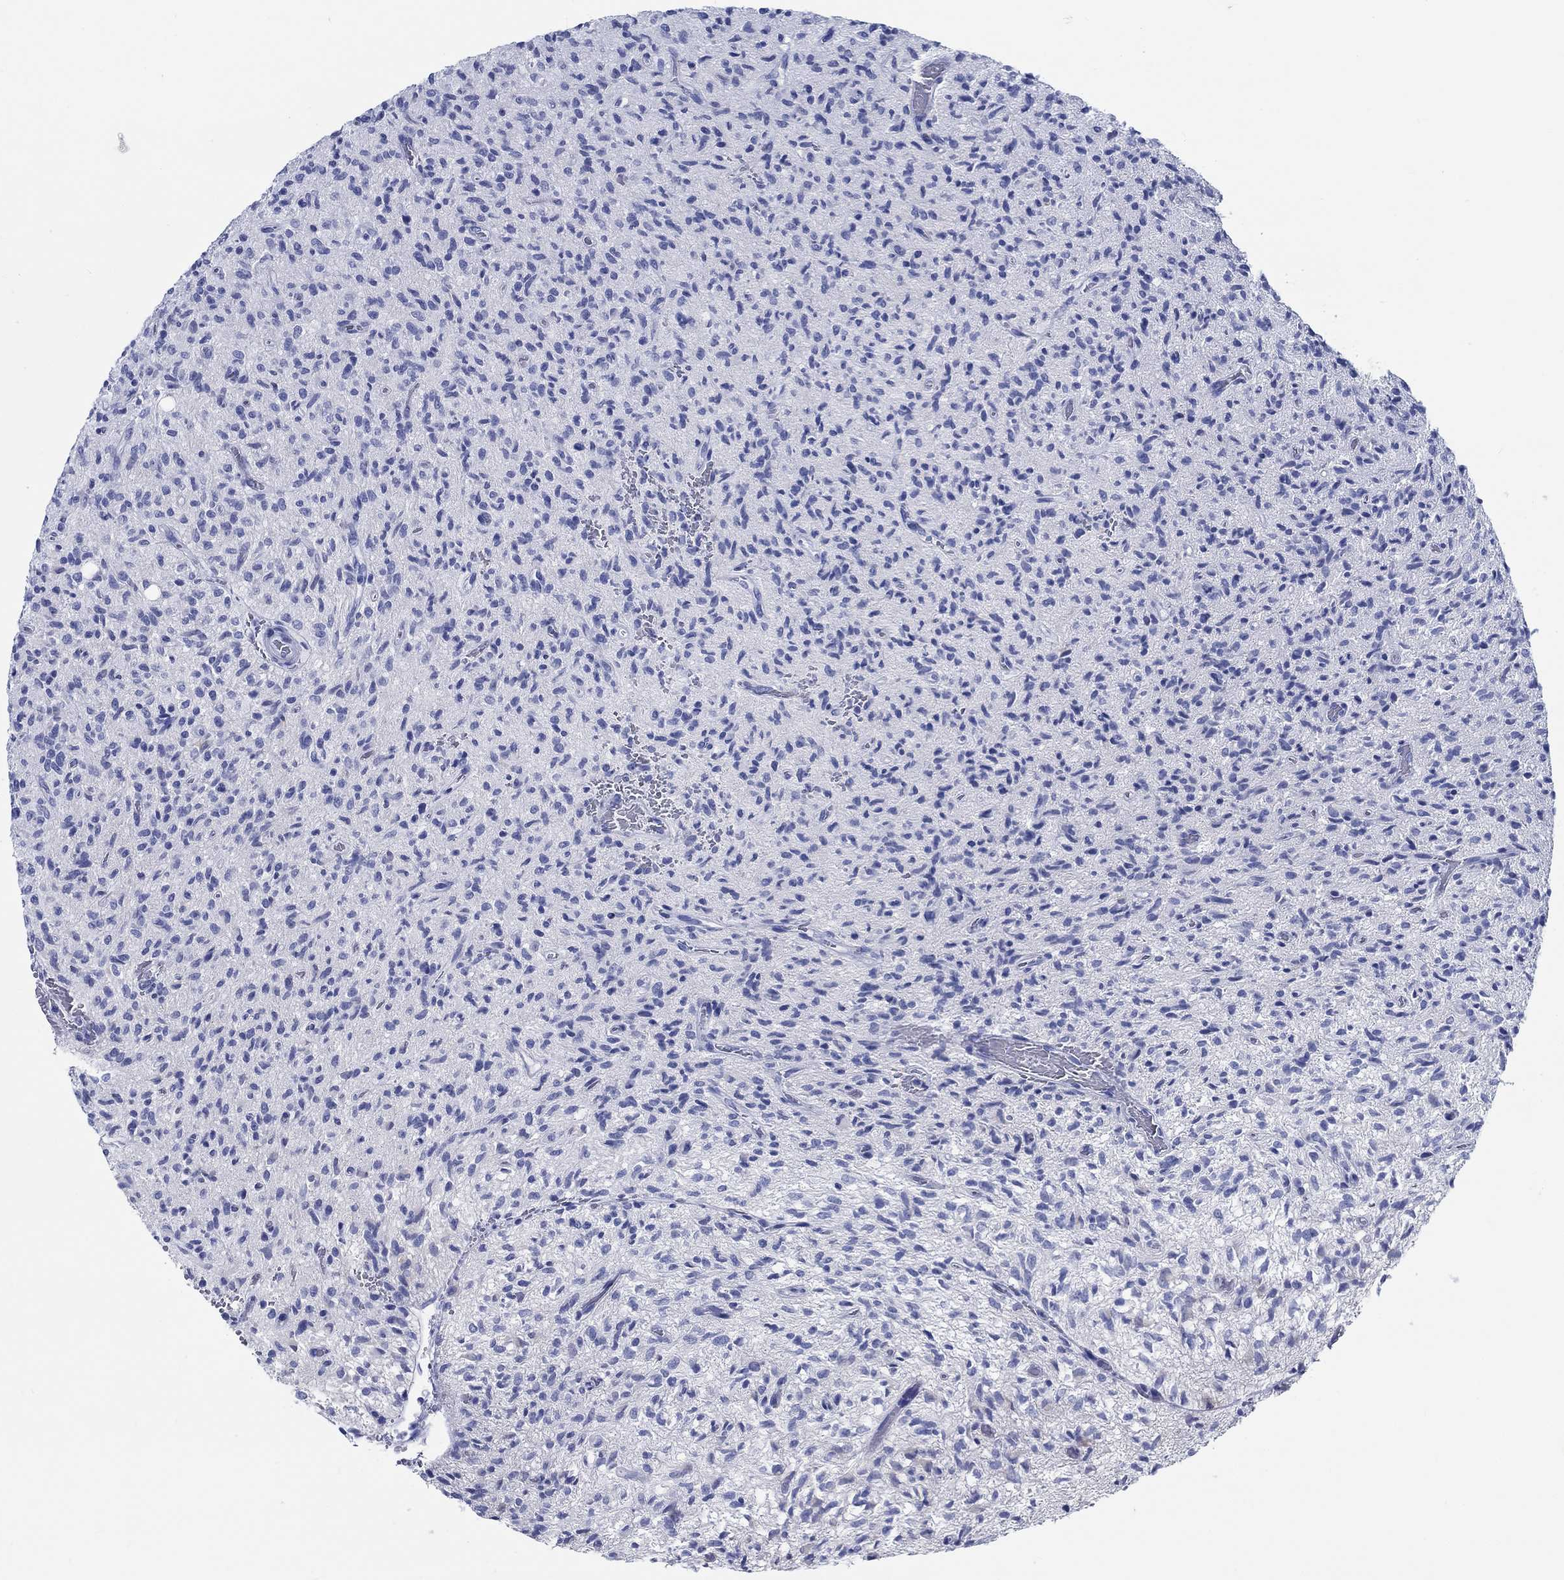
{"staining": {"intensity": "negative", "quantity": "none", "location": "none"}, "tissue": "glioma", "cell_type": "Tumor cells", "image_type": "cancer", "snomed": [{"axis": "morphology", "description": "Glioma, malignant, High grade"}, {"axis": "topography", "description": "Brain"}], "caption": "Image shows no significant protein expression in tumor cells of glioma.", "gene": "RD3L", "patient": {"sex": "male", "age": 64}}